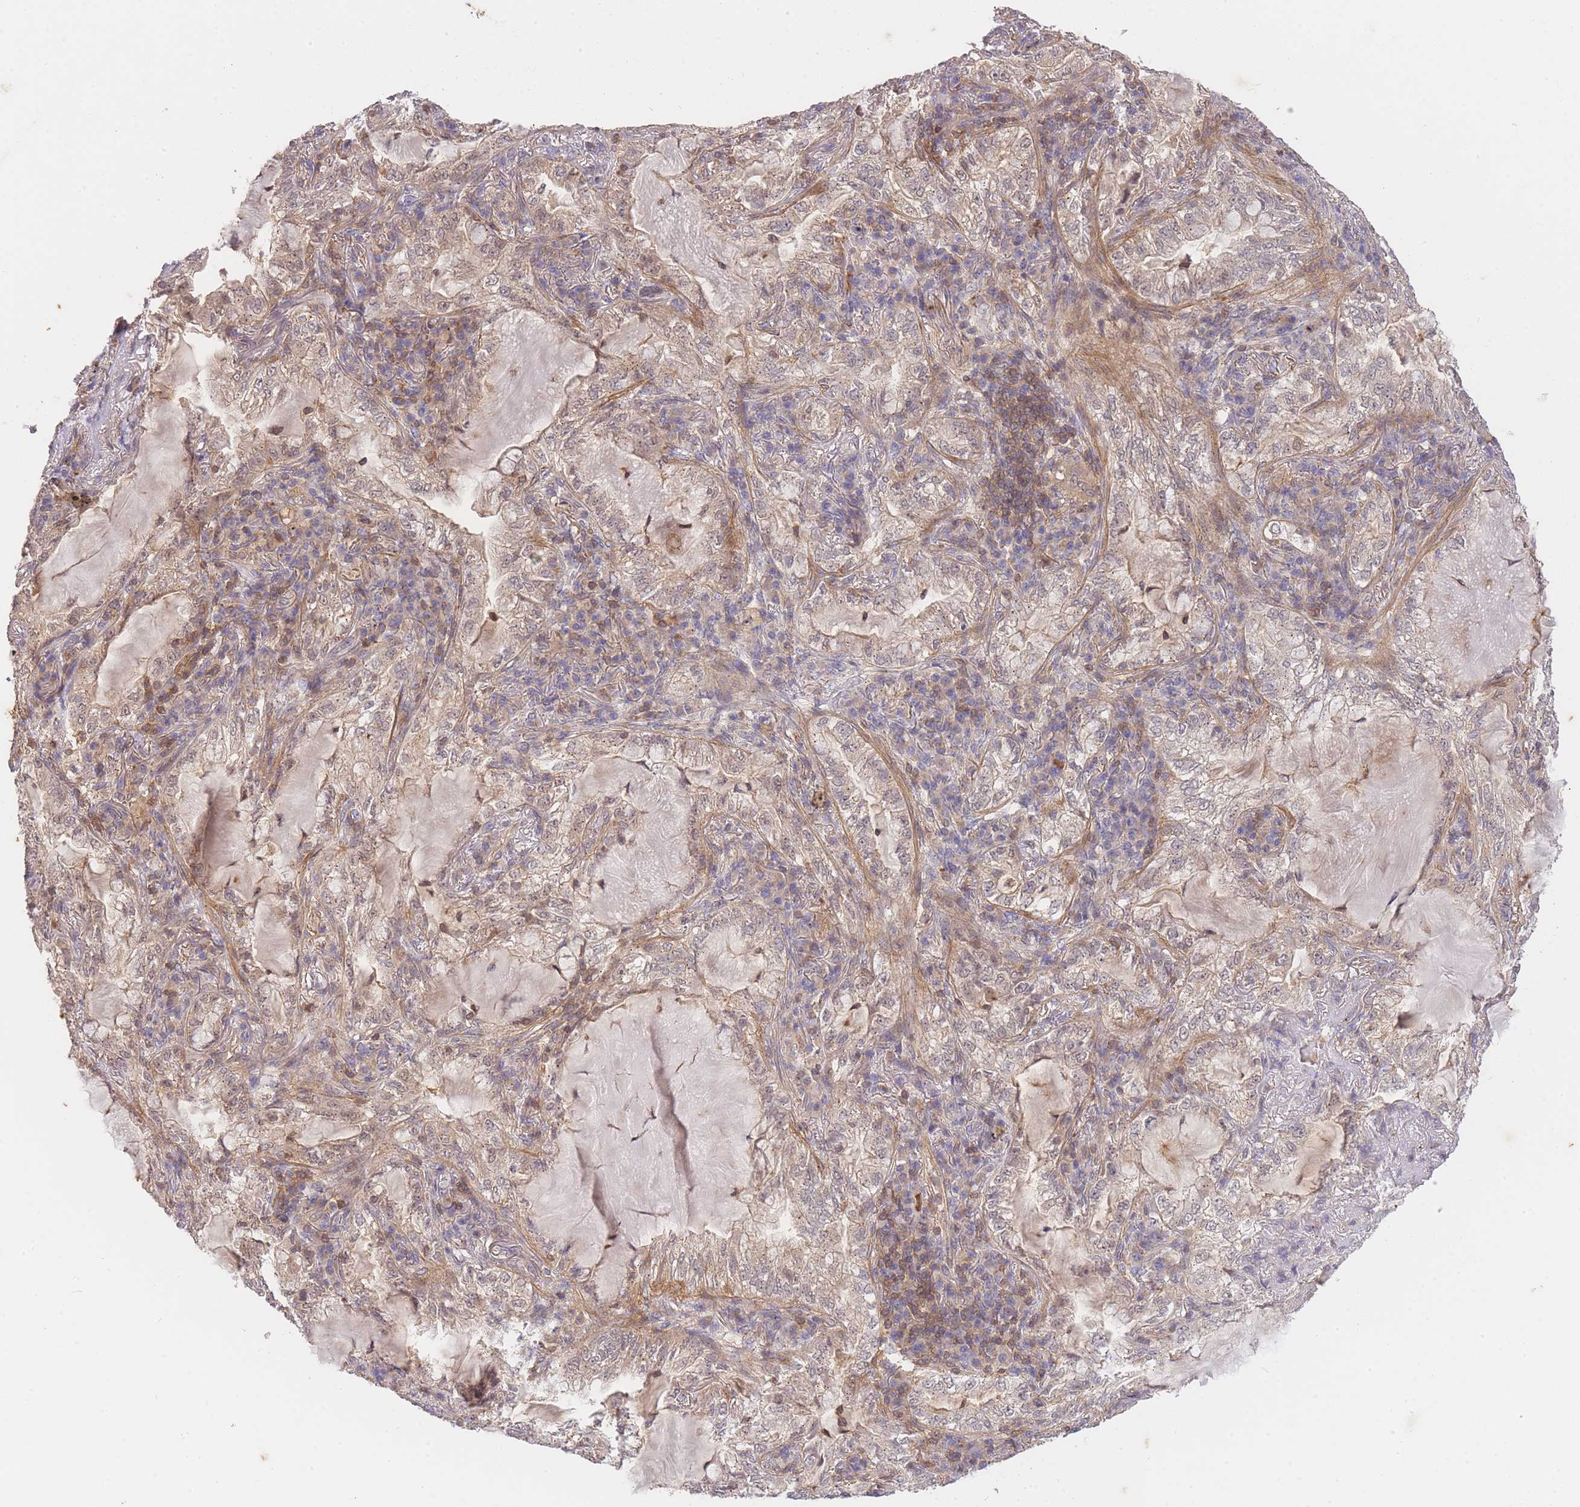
{"staining": {"intensity": "weak", "quantity": "25%-75%", "location": "cytoplasmic/membranous,nuclear"}, "tissue": "lung cancer", "cell_type": "Tumor cells", "image_type": "cancer", "snomed": [{"axis": "morphology", "description": "Adenocarcinoma, NOS"}, {"axis": "topography", "description": "Lung"}], "caption": "A brown stain highlights weak cytoplasmic/membranous and nuclear expression of a protein in human lung adenocarcinoma tumor cells.", "gene": "ST8SIA4", "patient": {"sex": "female", "age": 73}}